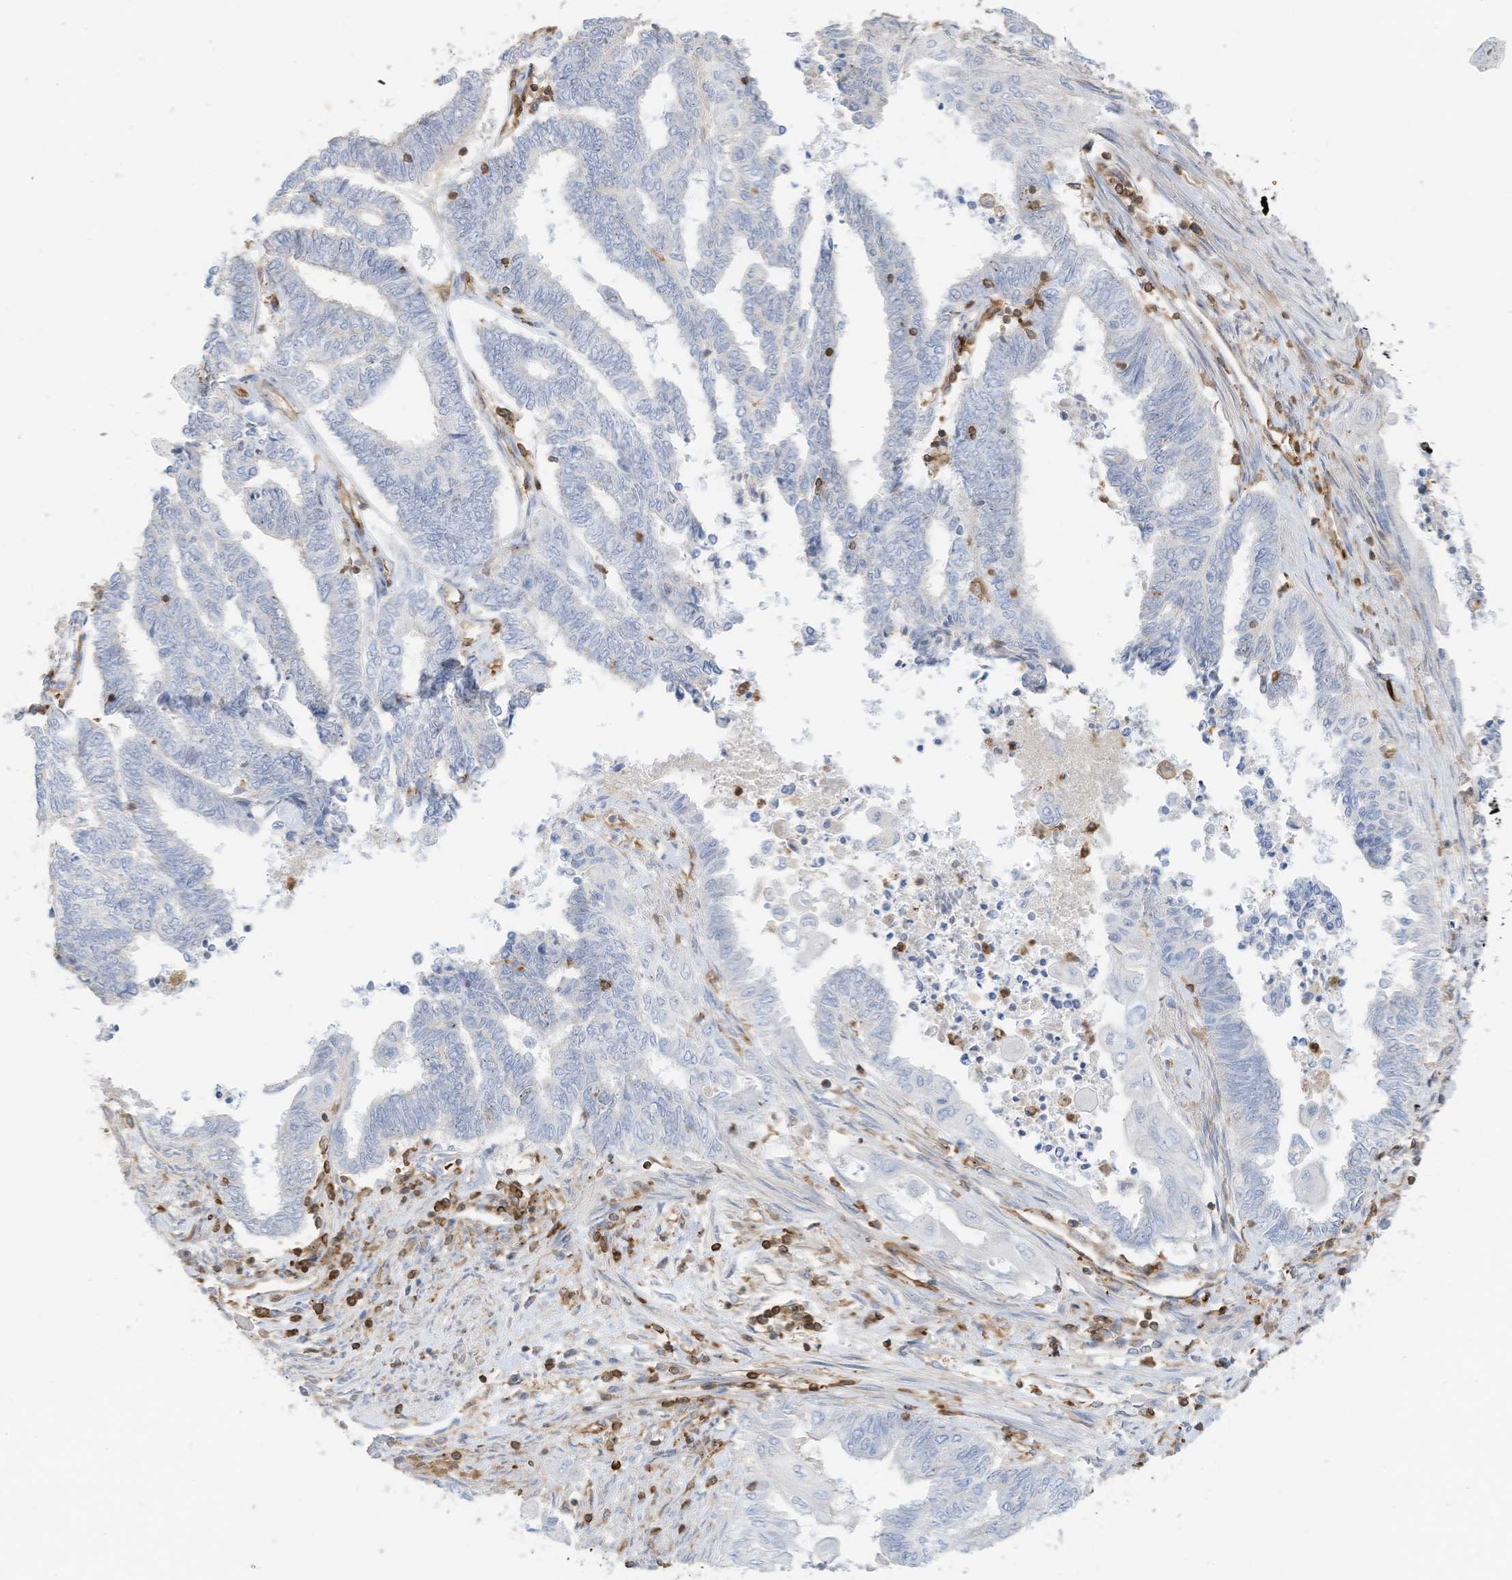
{"staining": {"intensity": "negative", "quantity": "none", "location": "none"}, "tissue": "endometrial cancer", "cell_type": "Tumor cells", "image_type": "cancer", "snomed": [{"axis": "morphology", "description": "Adenocarcinoma, NOS"}, {"axis": "topography", "description": "Uterus"}, {"axis": "topography", "description": "Endometrium"}], "caption": "Immunohistochemistry (IHC) image of neoplastic tissue: human endometrial cancer stained with DAB exhibits no significant protein staining in tumor cells.", "gene": "ARHGAP25", "patient": {"sex": "female", "age": 70}}